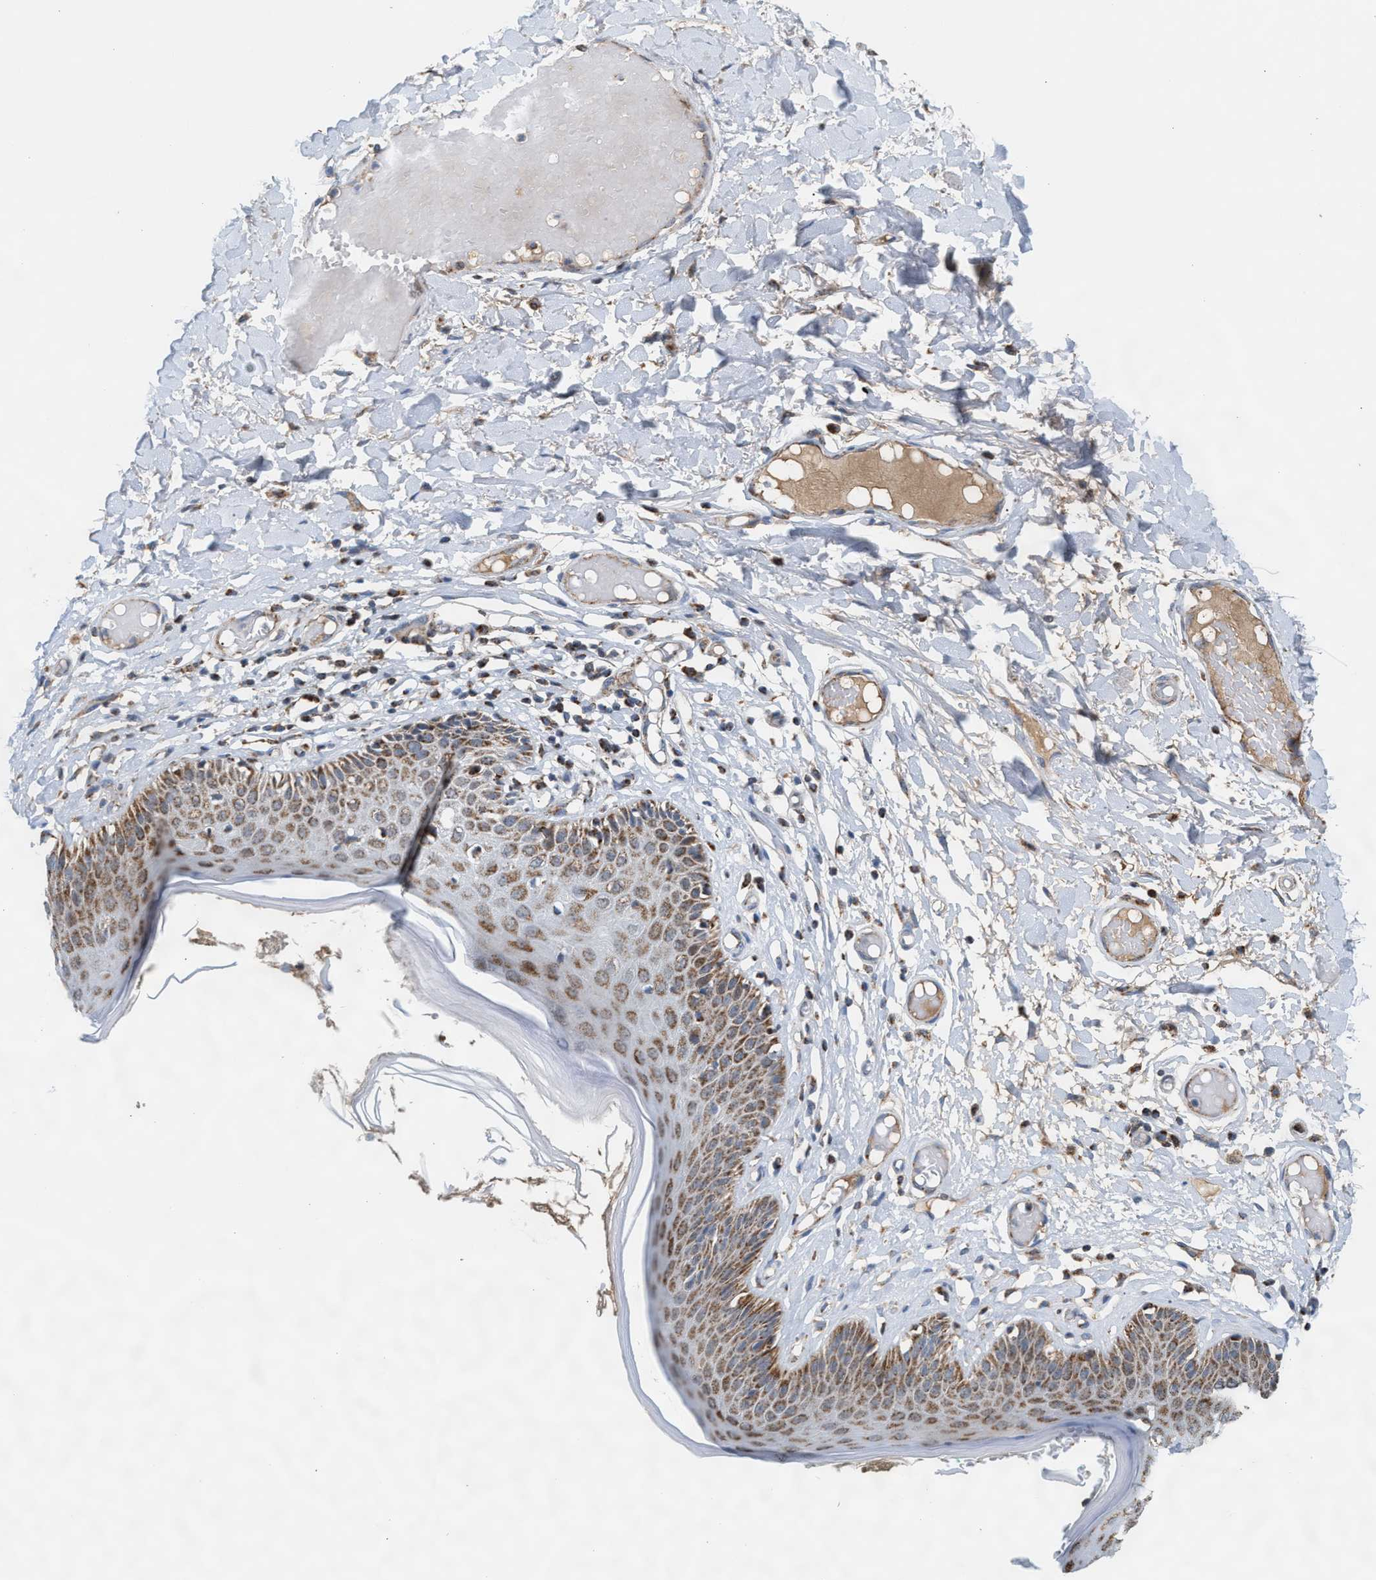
{"staining": {"intensity": "moderate", "quantity": ">75%", "location": "cytoplasmic/membranous"}, "tissue": "skin", "cell_type": "Epidermal cells", "image_type": "normal", "snomed": [{"axis": "morphology", "description": "Normal tissue, NOS"}, {"axis": "topography", "description": "Vulva"}], "caption": "A brown stain highlights moderate cytoplasmic/membranous positivity of a protein in epidermal cells of benign human skin. (DAB (3,3'-diaminobenzidine) IHC, brown staining for protein, blue staining for nuclei).", "gene": "PMPCA", "patient": {"sex": "female", "age": 73}}